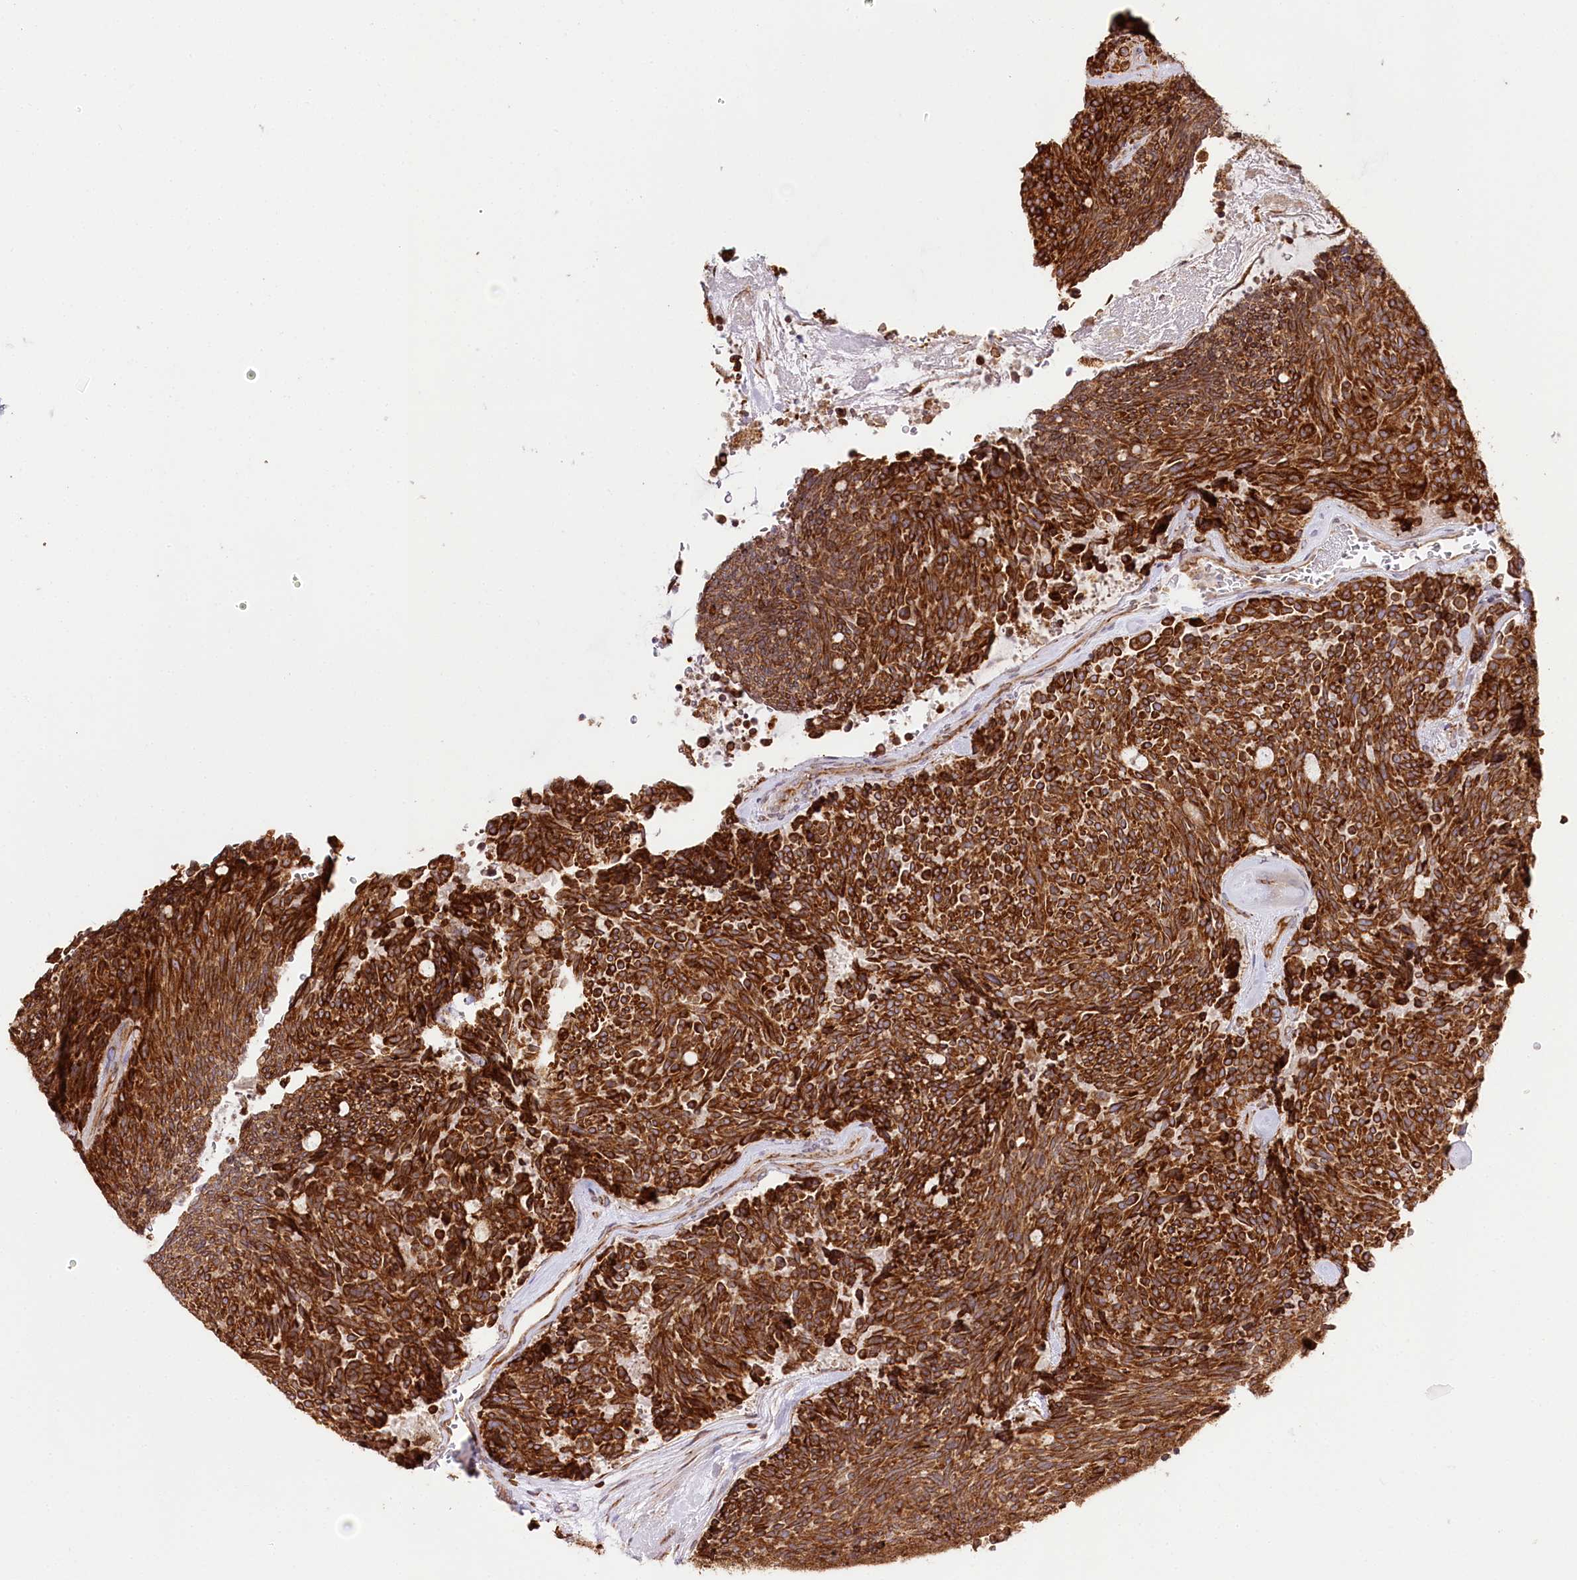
{"staining": {"intensity": "strong", "quantity": ">75%", "location": "cytoplasmic/membranous"}, "tissue": "carcinoid", "cell_type": "Tumor cells", "image_type": "cancer", "snomed": [{"axis": "morphology", "description": "Carcinoid, malignant, NOS"}, {"axis": "topography", "description": "Pancreas"}], "caption": "A photomicrograph showing strong cytoplasmic/membranous expression in approximately >75% of tumor cells in carcinoid, as visualized by brown immunohistochemical staining.", "gene": "CNPY2", "patient": {"sex": "female", "age": 54}}